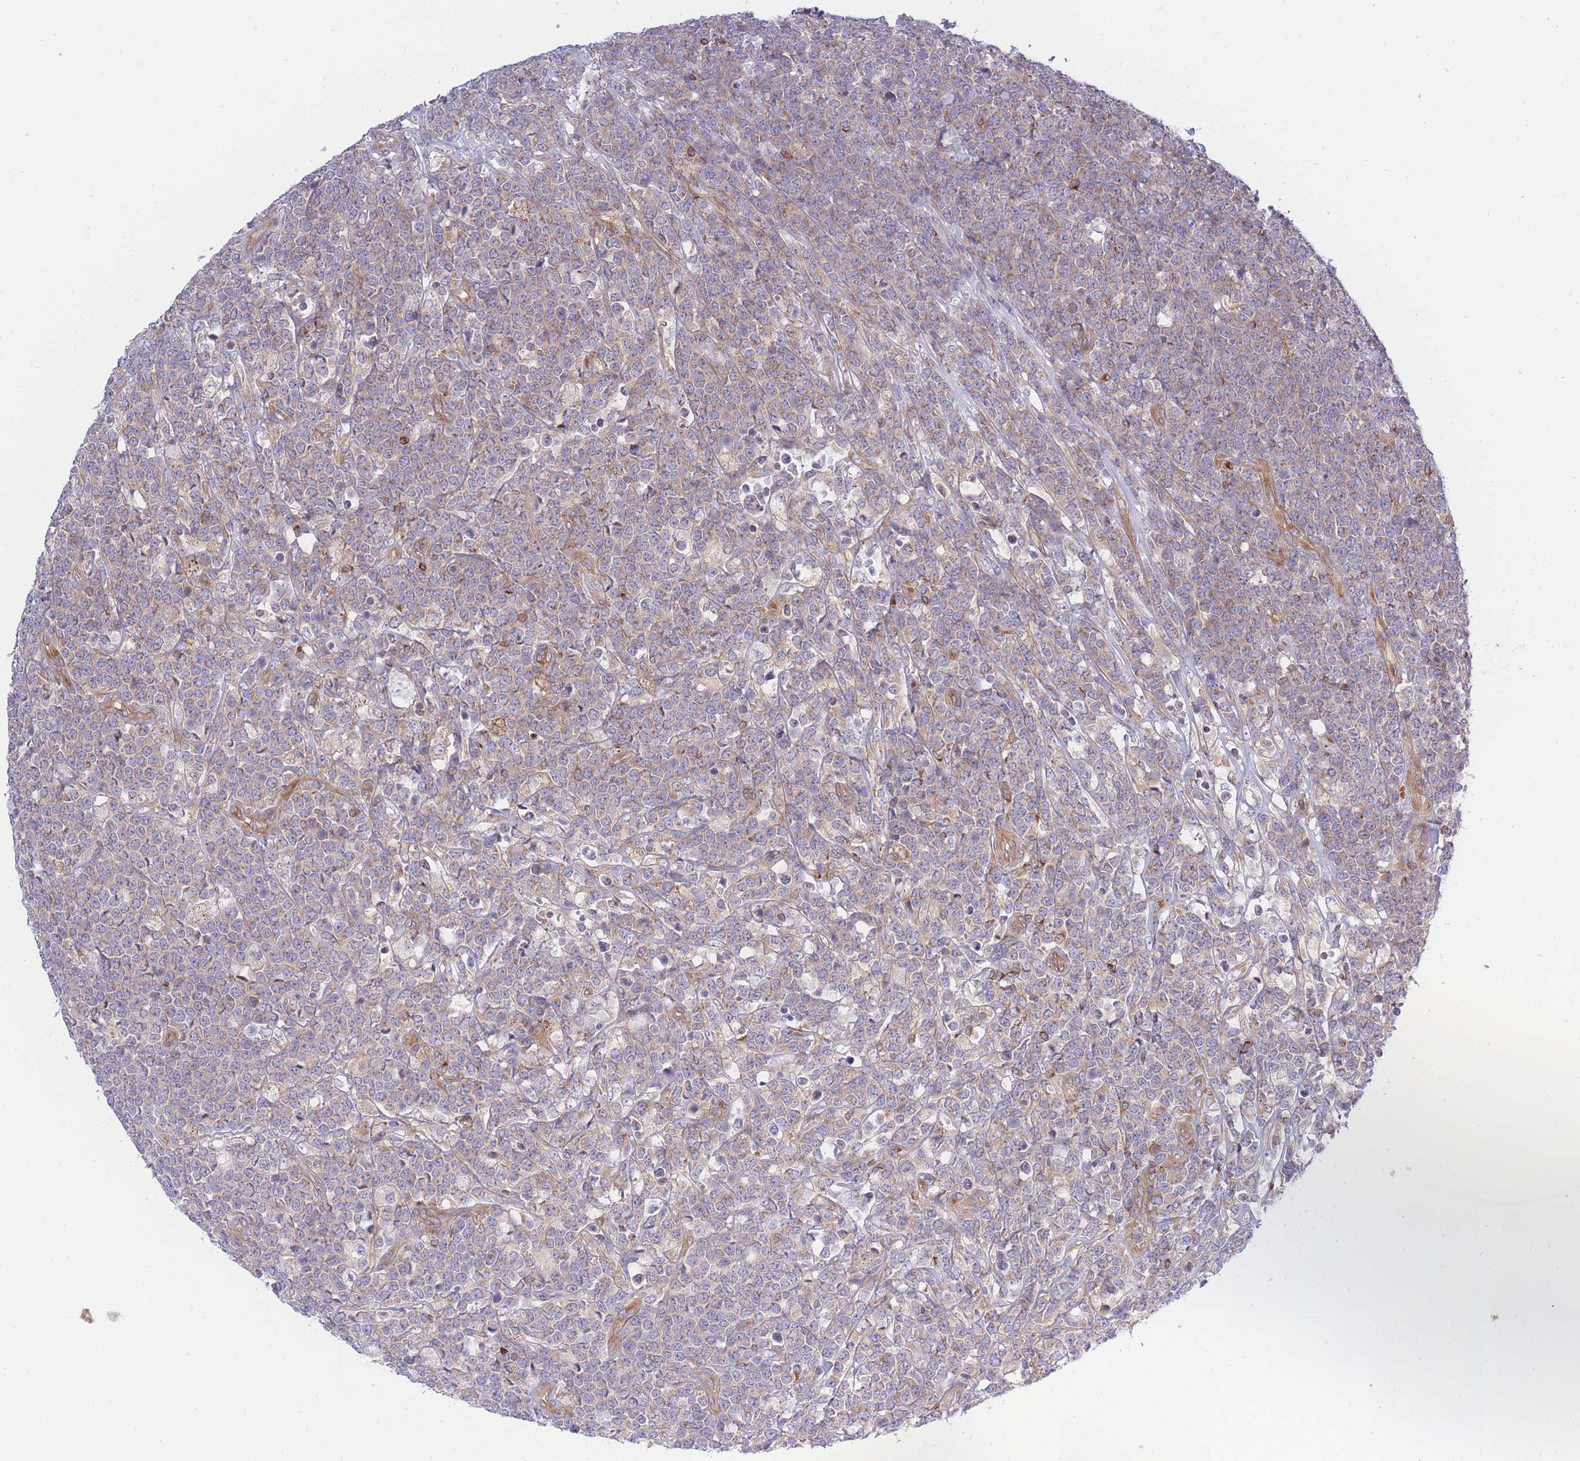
{"staining": {"intensity": "weak", "quantity": "25%-75%", "location": "cytoplasmic/membranous"}, "tissue": "lymphoma", "cell_type": "Tumor cells", "image_type": "cancer", "snomed": [{"axis": "morphology", "description": "Malignant lymphoma, non-Hodgkin's type, High grade"}, {"axis": "topography", "description": "Small intestine"}], "caption": "Approximately 25%-75% of tumor cells in human malignant lymphoma, non-Hodgkin's type (high-grade) display weak cytoplasmic/membranous protein expression as visualized by brown immunohistochemical staining.", "gene": "REM1", "patient": {"sex": "male", "age": 8}}